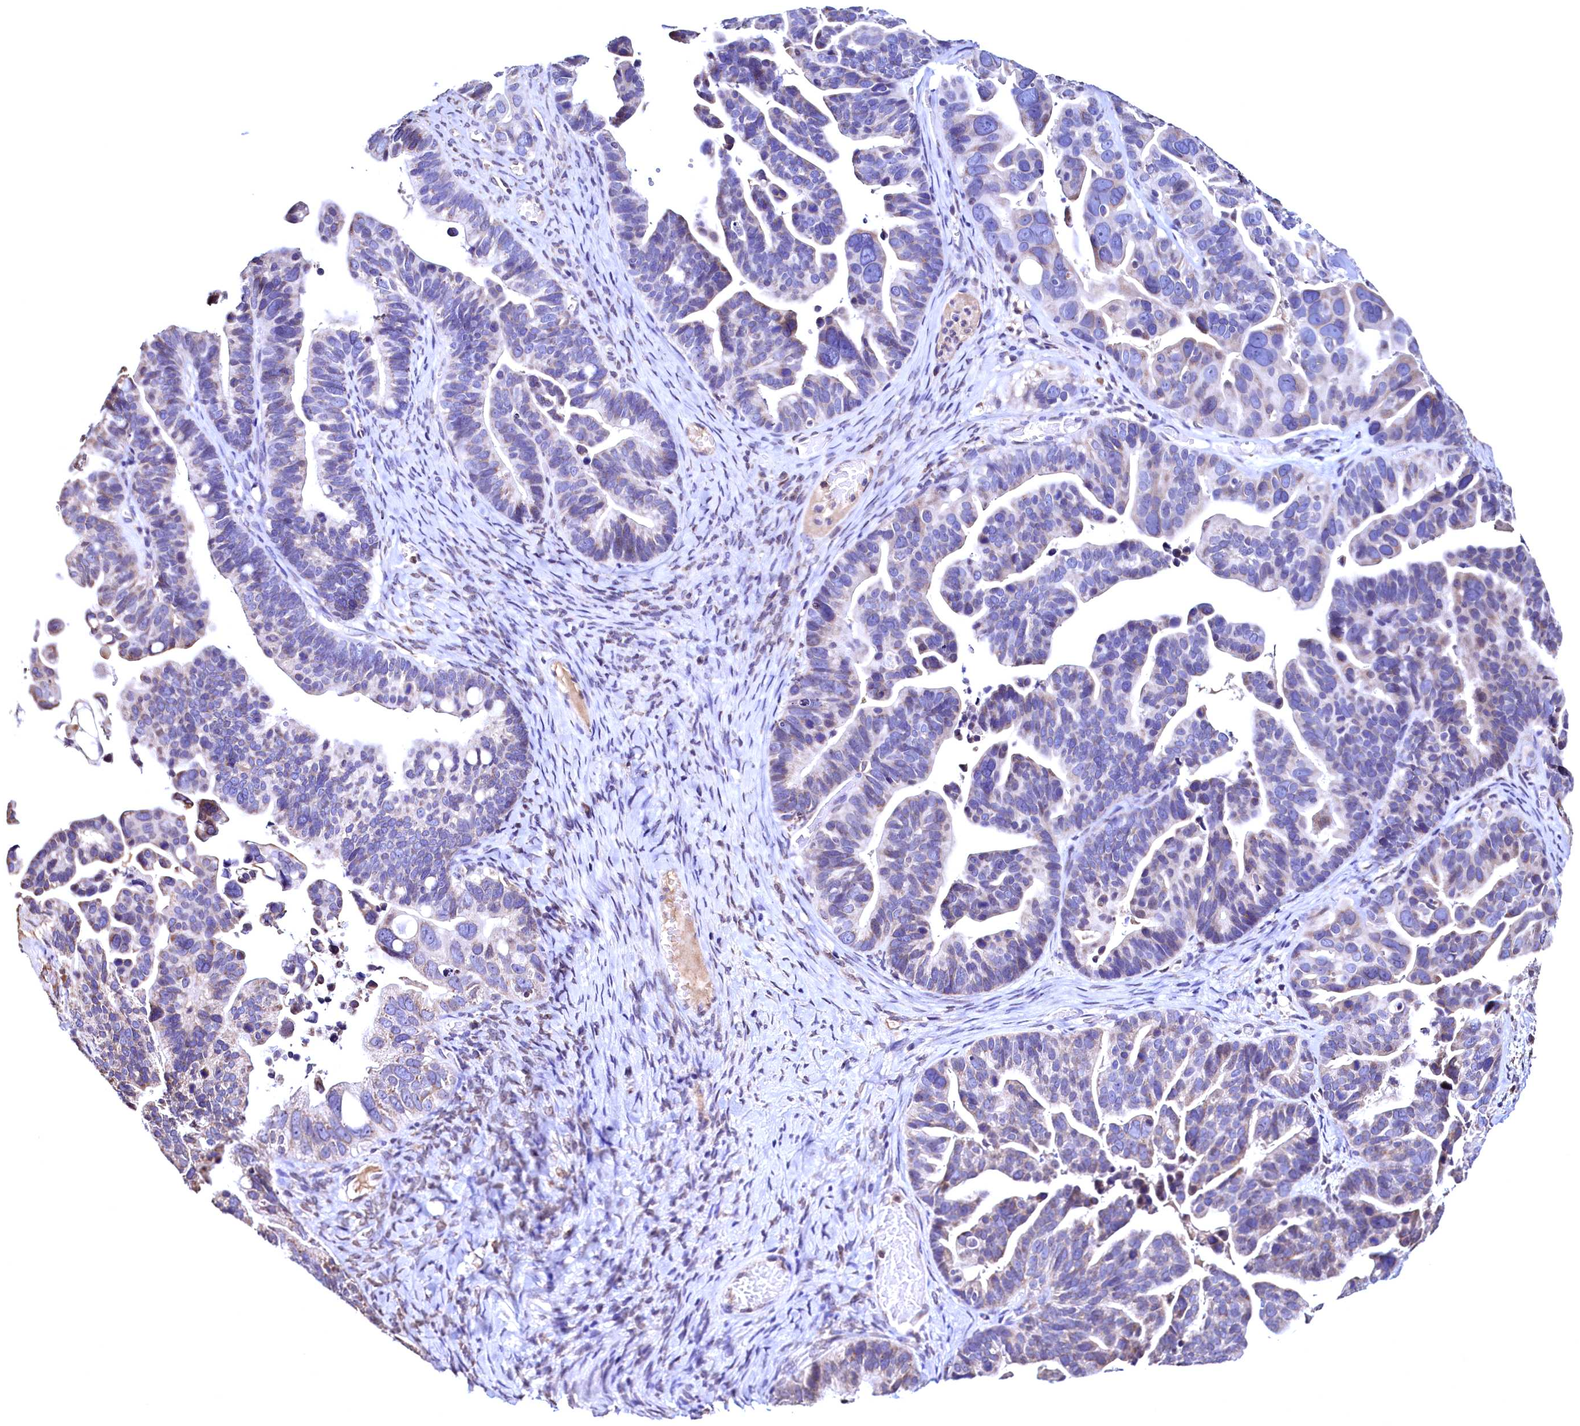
{"staining": {"intensity": "weak", "quantity": "<25%", "location": "cytoplasmic/membranous"}, "tissue": "ovarian cancer", "cell_type": "Tumor cells", "image_type": "cancer", "snomed": [{"axis": "morphology", "description": "Cystadenocarcinoma, serous, NOS"}, {"axis": "topography", "description": "Ovary"}], "caption": "A micrograph of human ovarian serous cystadenocarcinoma is negative for staining in tumor cells.", "gene": "HAND1", "patient": {"sex": "female", "age": 56}}